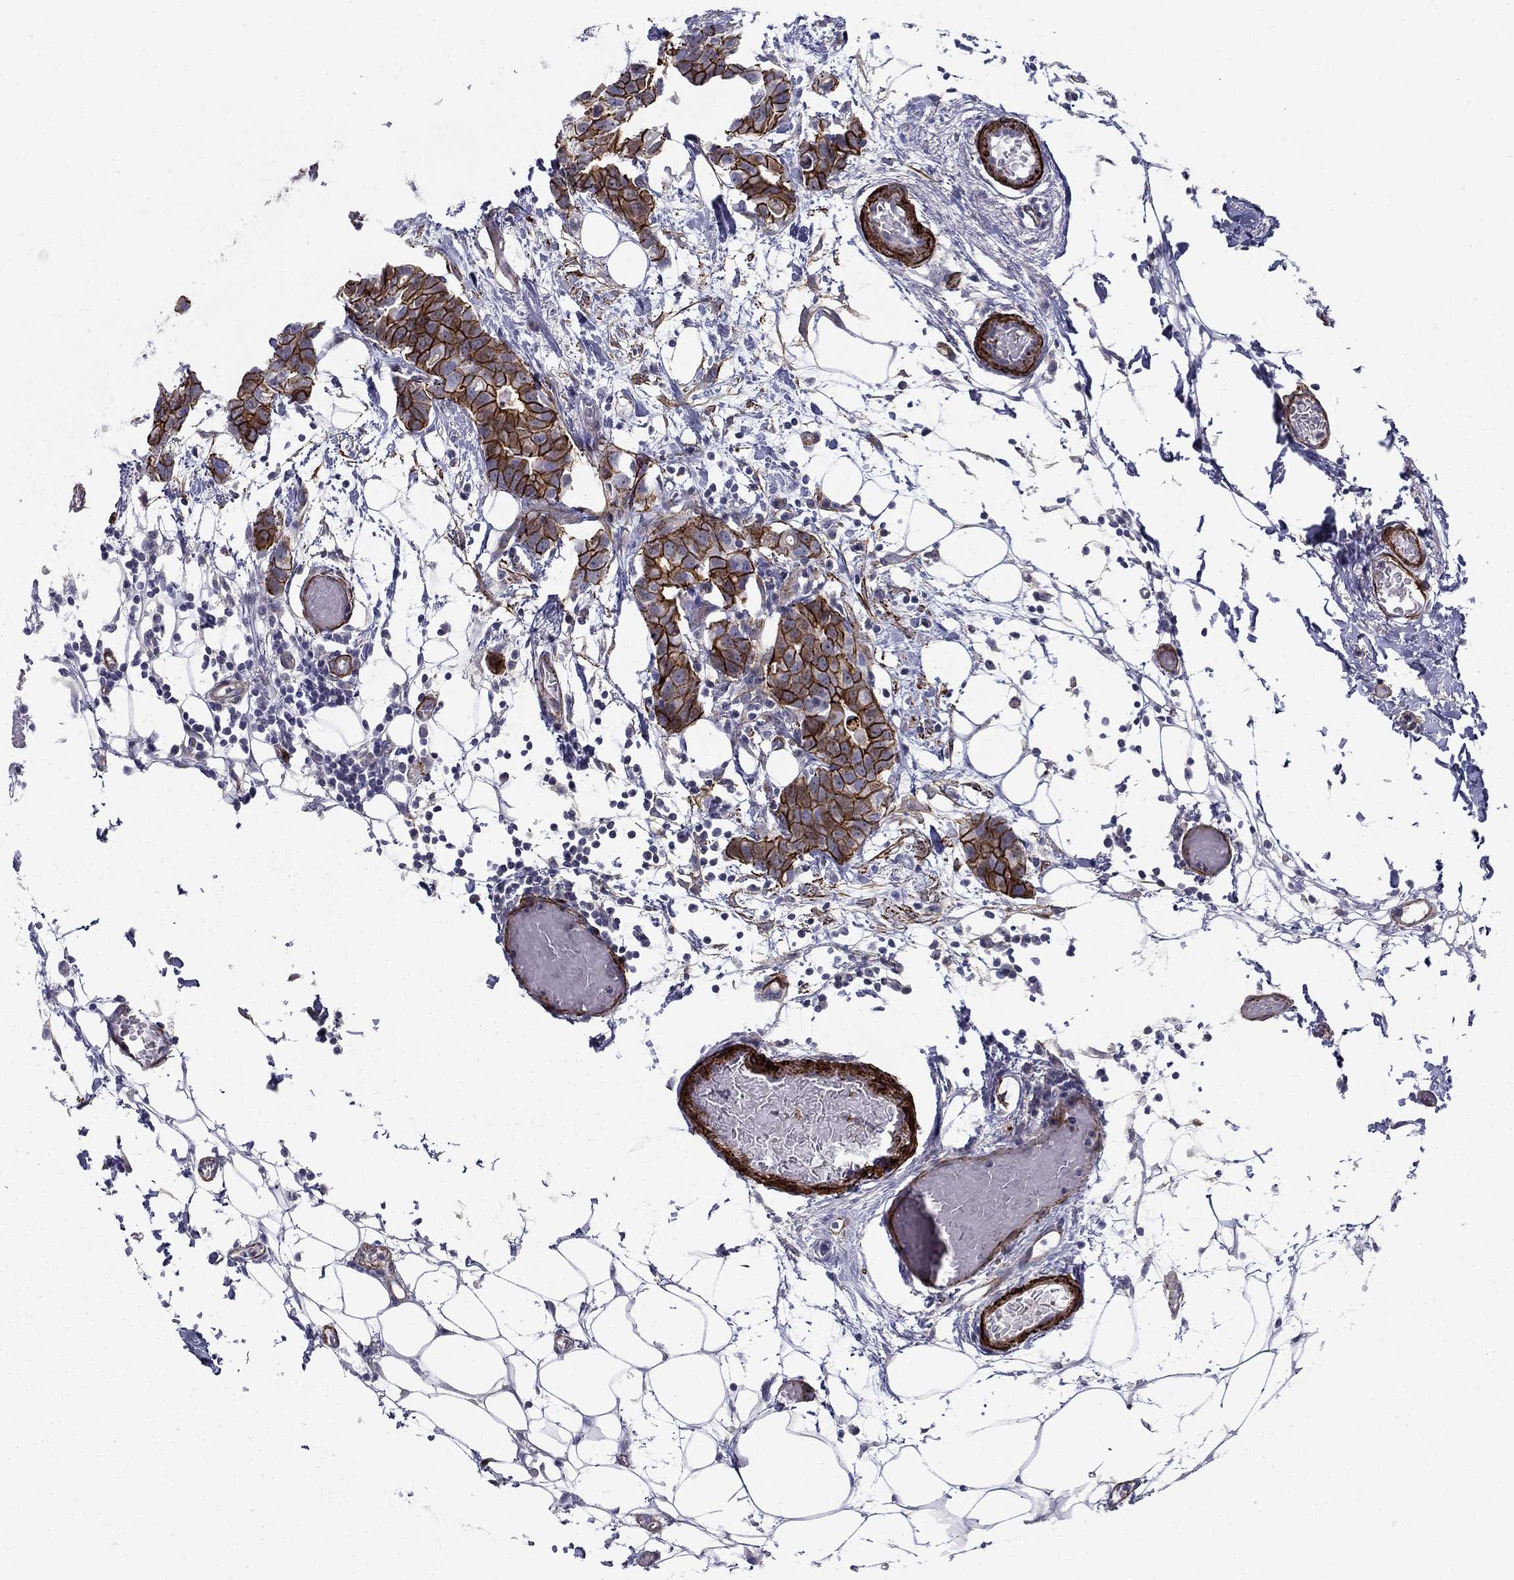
{"staining": {"intensity": "strong", "quantity": ">75%", "location": "cytoplasmic/membranous"}, "tissue": "breast cancer", "cell_type": "Tumor cells", "image_type": "cancer", "snomed": [{"axis": "morphology", "description": "Duct carcinoma"}, {"axis": "topography", "description": "Breast"}], "caption": "Immunohistochemical staining of breast cancer demonstrates high levels of strong cytoplasmic/membranous protein staining in approximately >75% of tumor cells.", "gene": "KRBA1", "patient": {"sex": "female", "age": 83}}